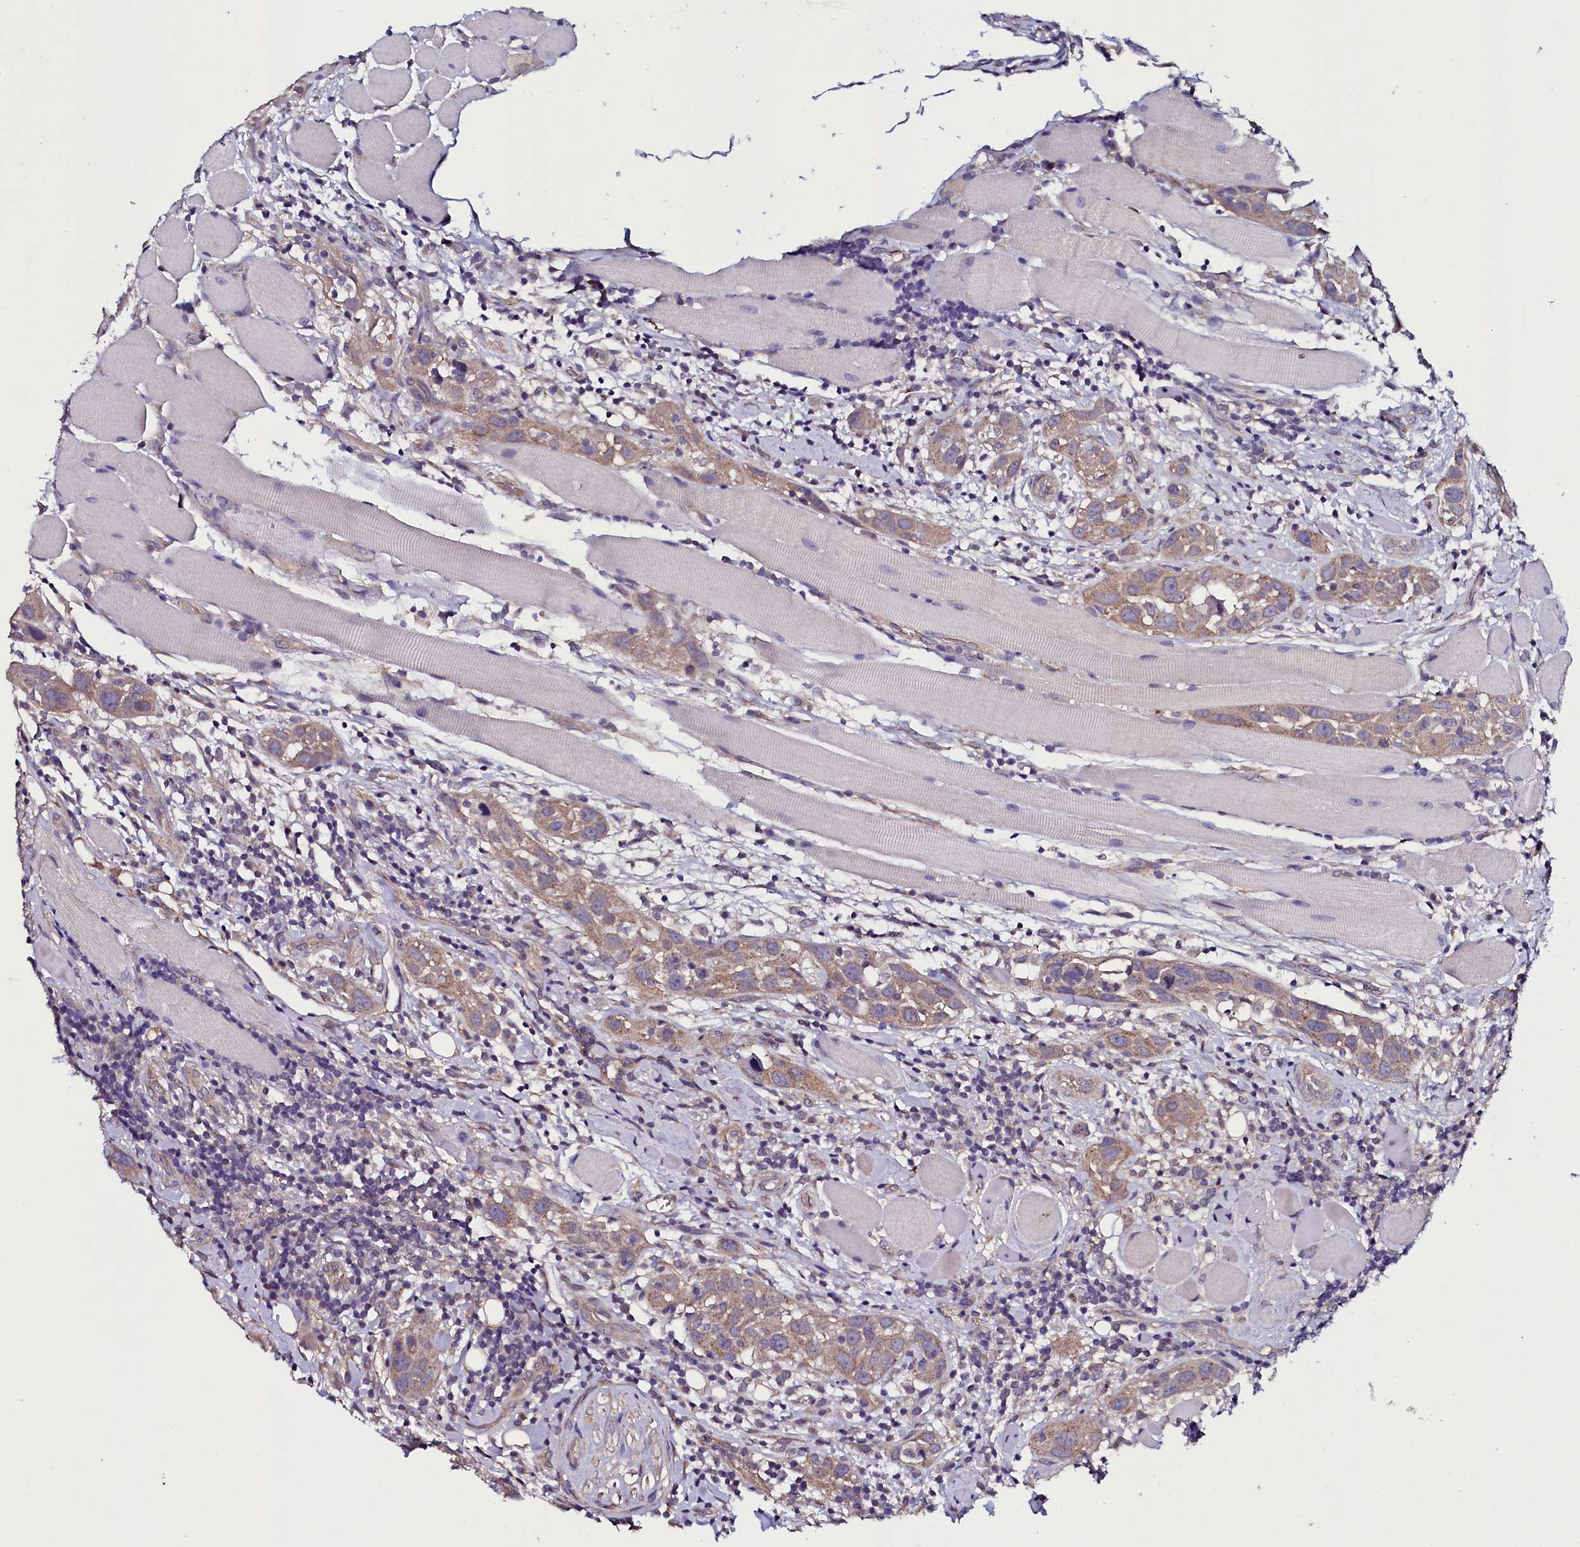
{"staining": {"intensity": "moderate", "quantity": ">75%", "location": "cytoplasmic/membranous"}, "tissue": "head and neck cancer", "cell_type": "Tumor cells", "image_type": "cancer", "snomed": [{"axis": "morphology", "description": "Squamous cell carcinoma, NOS"}, {"axis": "topography", "description": "Oral tissue"}, {"axis": "topography", "description": "Head-Neck"}], "caption": "The image displays a brown stain indicating the presence of a protein in the cytoplasmic/membranous of tumor cells in head and neck cancer. The protein is shown in brown color, while the nuclei are stained blue.", "gene": "USPL1", "patient": {"sex": "female", "age": 50}}